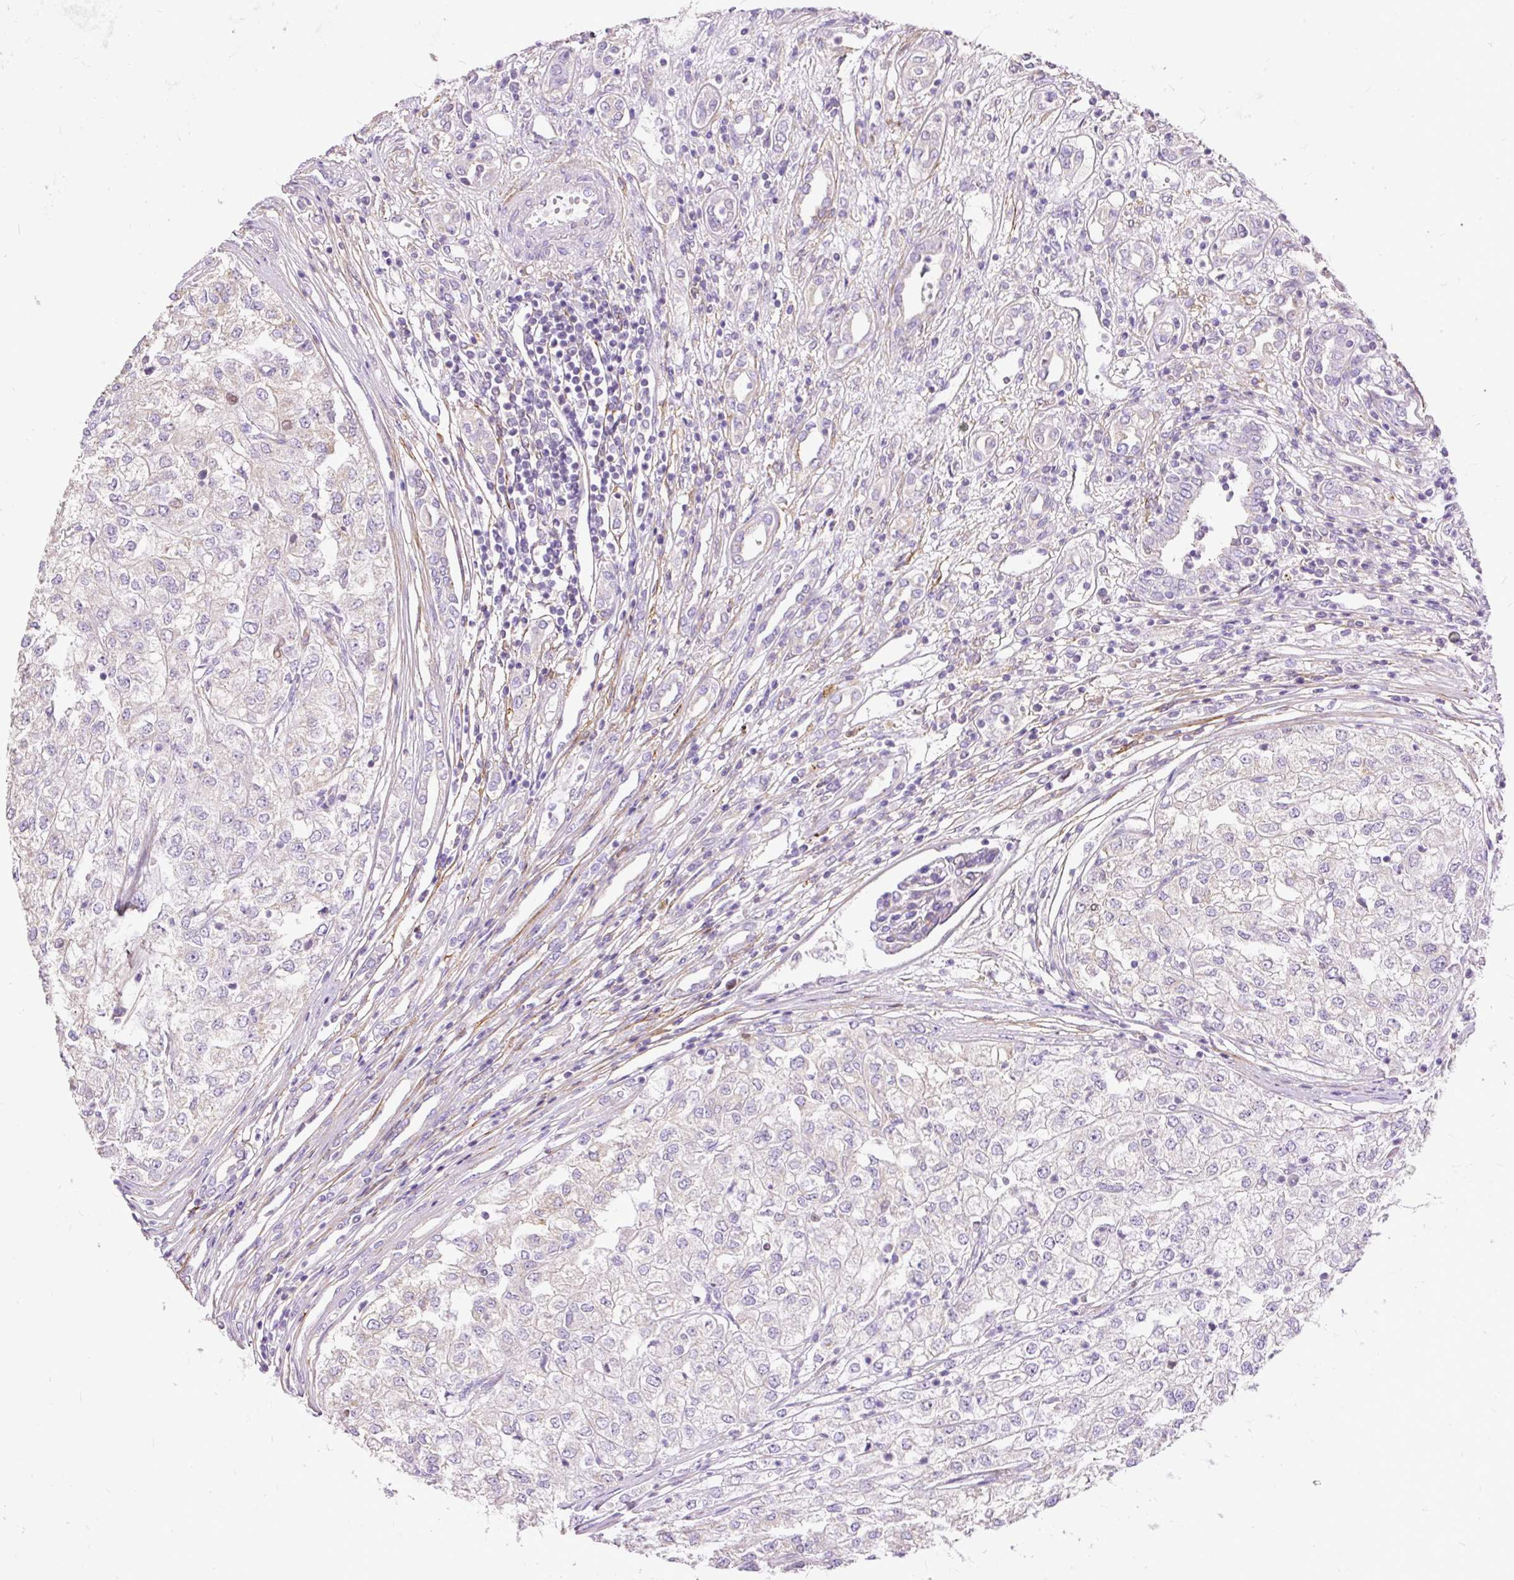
{"staining": {"intensity": "negative", "quantity": "none", "location": "none"}, "tissue": "renal cancer", "cell_type": "Tumor cells", "image_type": "cancer", "snomed": [{"axis": "morphology", "description": "Adenocarcinoma, NOS"}, {"axis": "topography", "description": "Kidney"}], "caption": "Image shows no protein expression in tumor cells of renal cancer (adenocarcinoma) tissue.", "gene": "GBX1", "patient": {"sex": "female", "age": 54}}